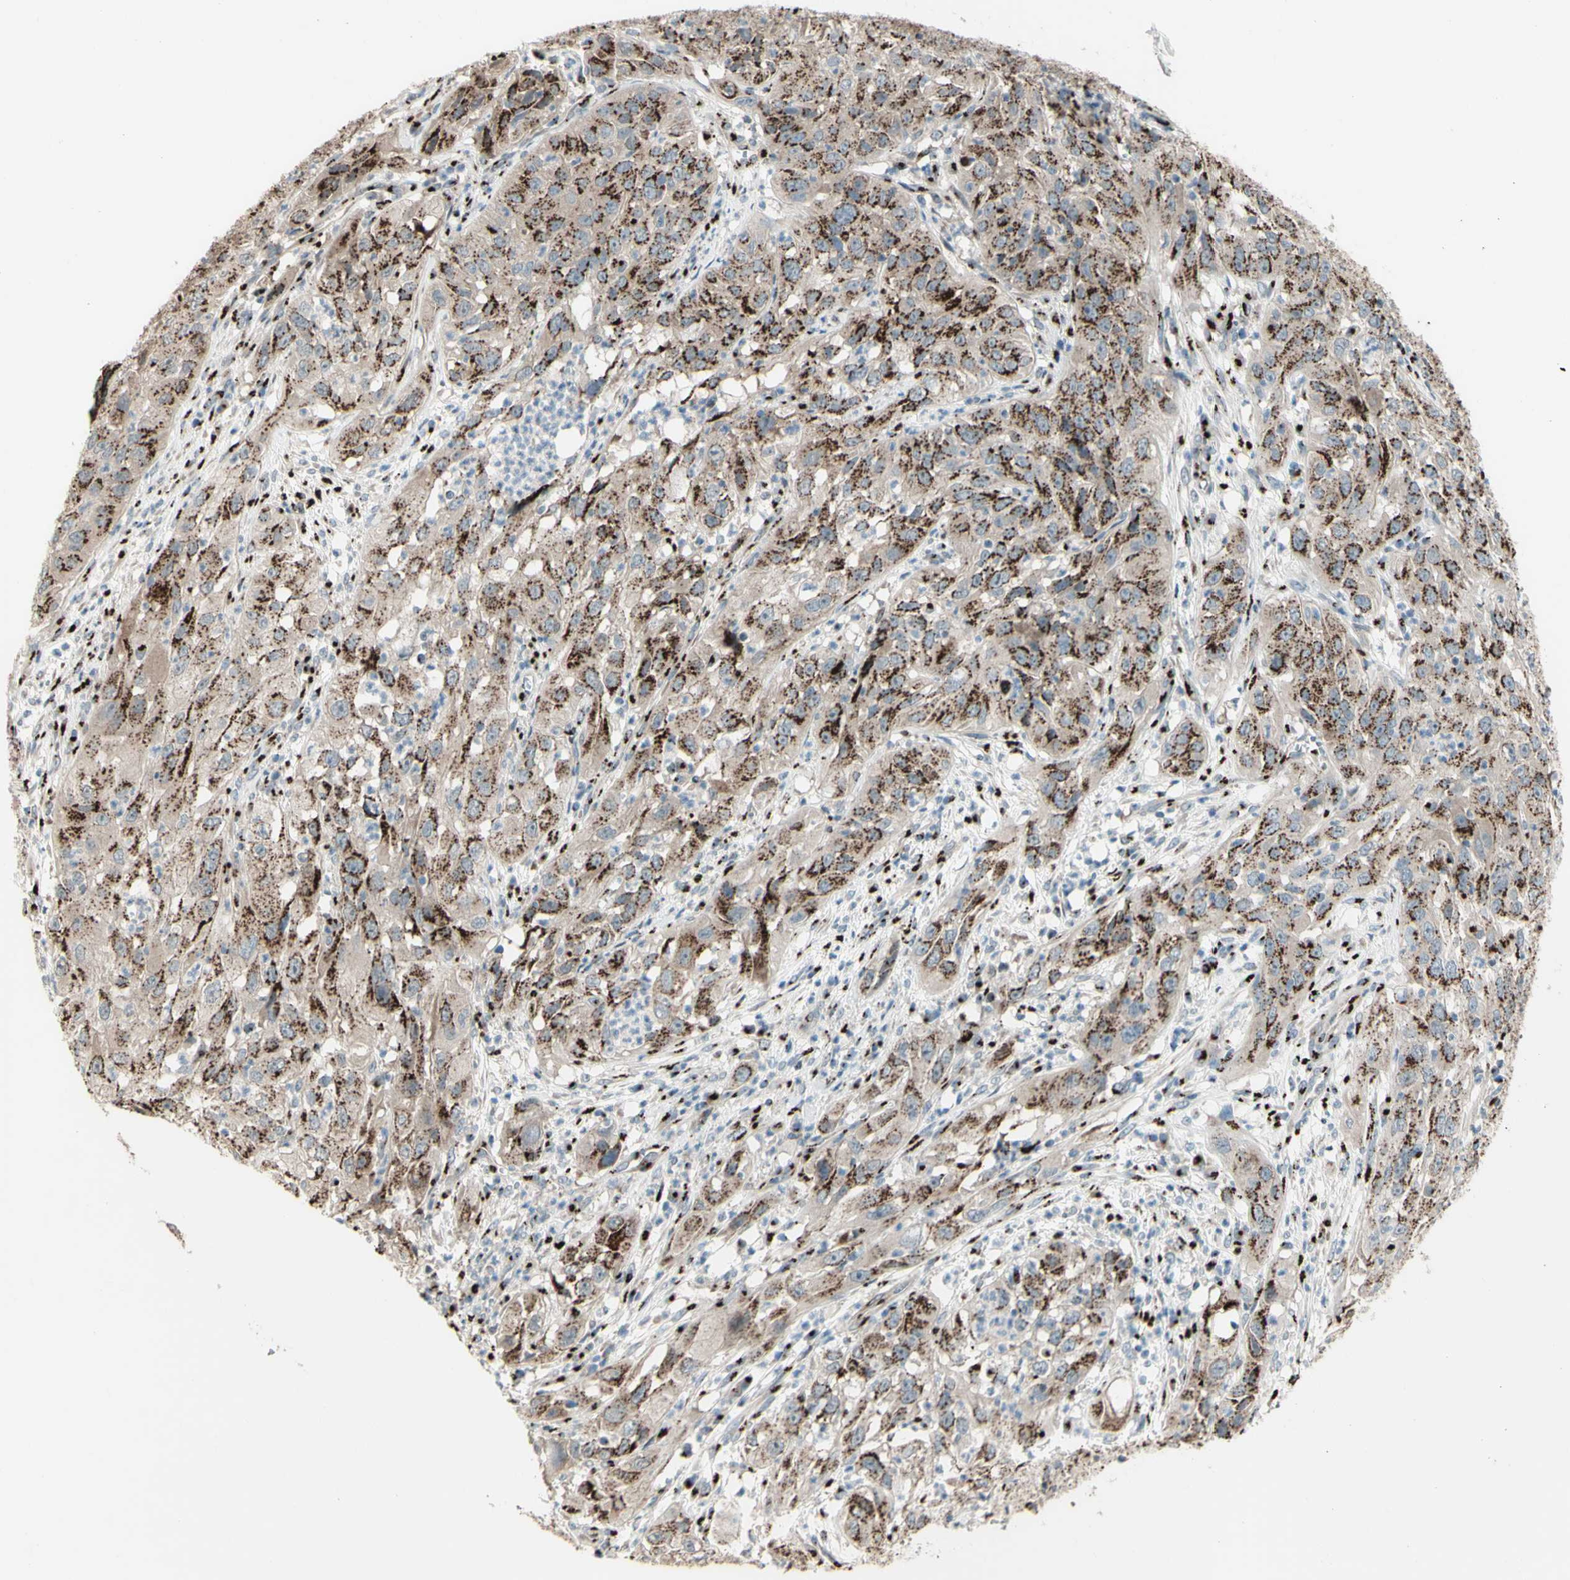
{"staining": {"intensity": "moderate", "quantity": ">75%", "location": "cytoplasmic/membranous"}, "tissue": "cervical cancer", "cell_type": "Tumor cells", "image_type": "cancer", "snomed": [{"axis": "morphology", "description": "Squamous cell carcinoma, NOS"}, {"axis": "topography", "description": "Cervix"}], "caption": "Protein staining of cervical squamous cell carcinoma tissue reveals moderate cytoplasmic/membranous positivity in approximately >75% of tumor cells.", "gene": "BPNT2", "patient": {"sex": "female", "age": 32}}